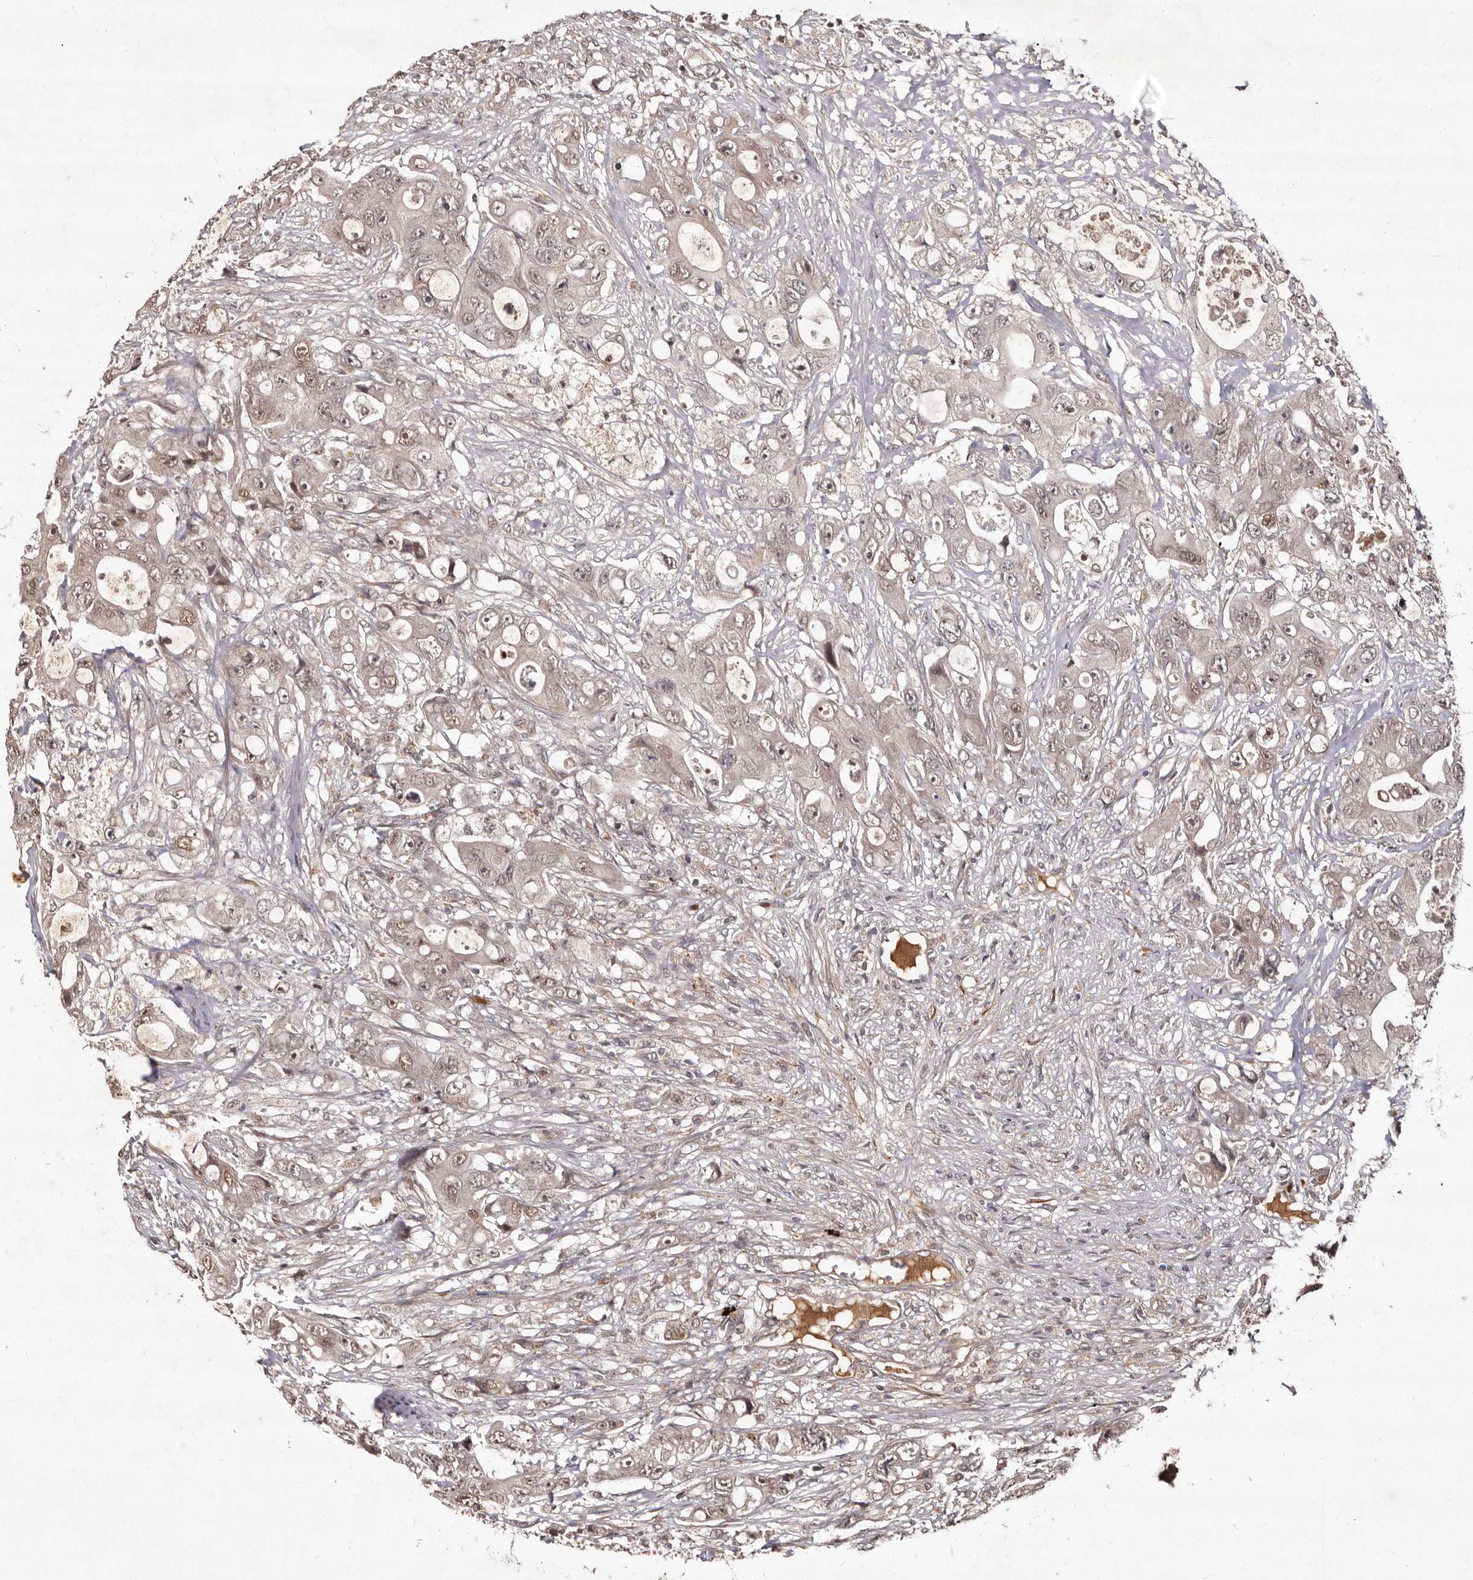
{"staining": {"intensity": "weak", "quantity": "<25%", "location": "nuclear"}, "tissue": "colorectal cancer", "cell_type": "Tumor cells", "image_type": "cancer", "snomed": [{"axis": "morphology", "description": "Adenocarcinoma, NOS"}, {"axis": "topography", "description": "Colon"}], "caption": "The IHC image has no significant staining in tumor cells of colorectal adenocarcinoma tissue.", "gene": "LCORL", "patient": {"sex": "female", "age": 46}}